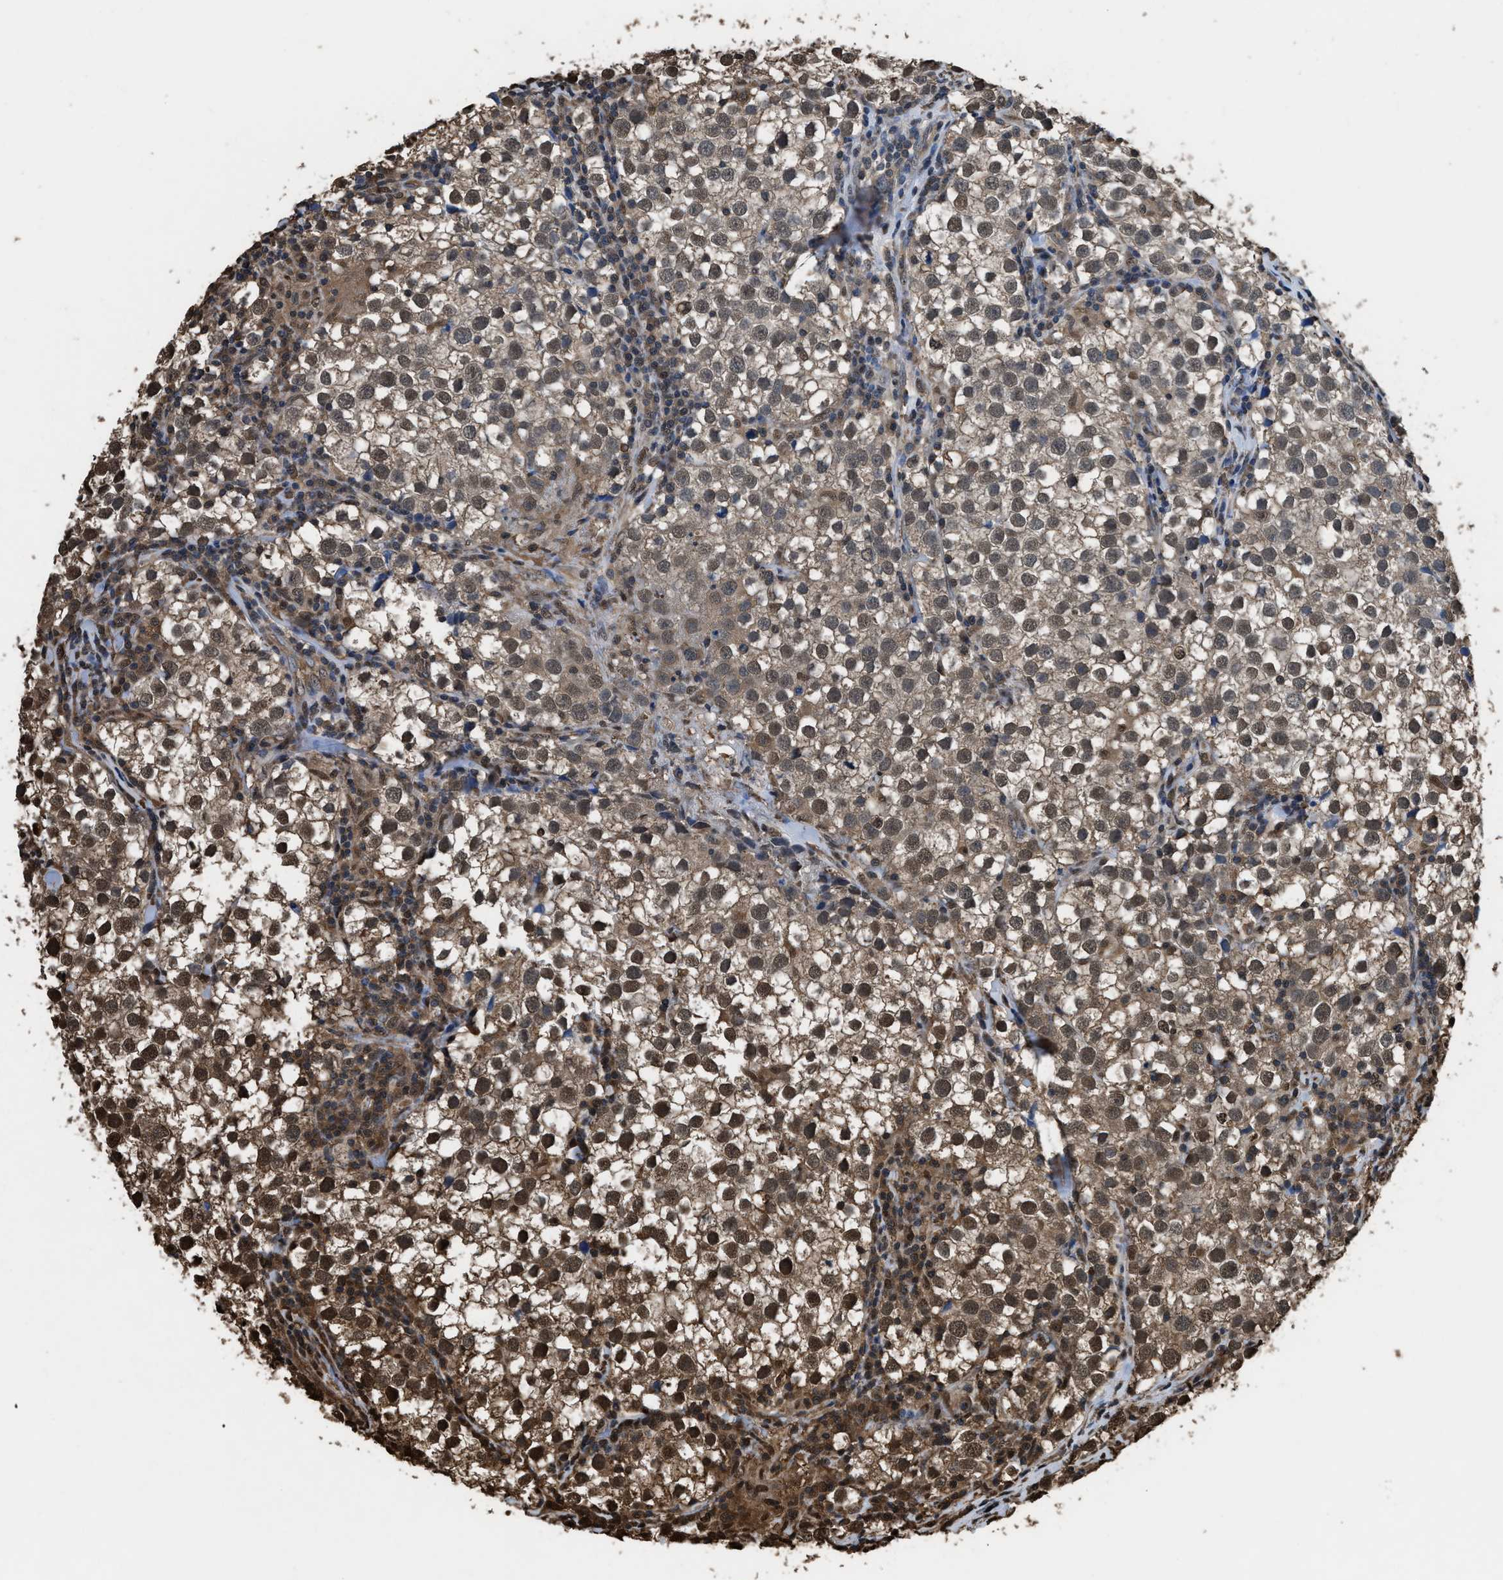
{"staining": {"intensity": "moderate", "quantity": ">75%", "location": "cytoplasmic/membranous,nuclear"}, "tissue": "testis cancer", "cell_type": "Tumor cells", "image_type": "cancer", "snomed": [{"axis": "morphology", "description": "Seminoma, NOS"}, {"axis": "morphology", "description": "Carcinoma, Embryonal, NOS"}, {"axis": "topography", "description": "Testis"}], "caption": "Moderate cytoplasmic/membranous and nuclear staining for a protein is appreciated in approximately >75% of tumor cells of testis embryonal carcinoma using IHC.", "gene": "FNTA", "patient": {"sex": "male", "age": 36}}